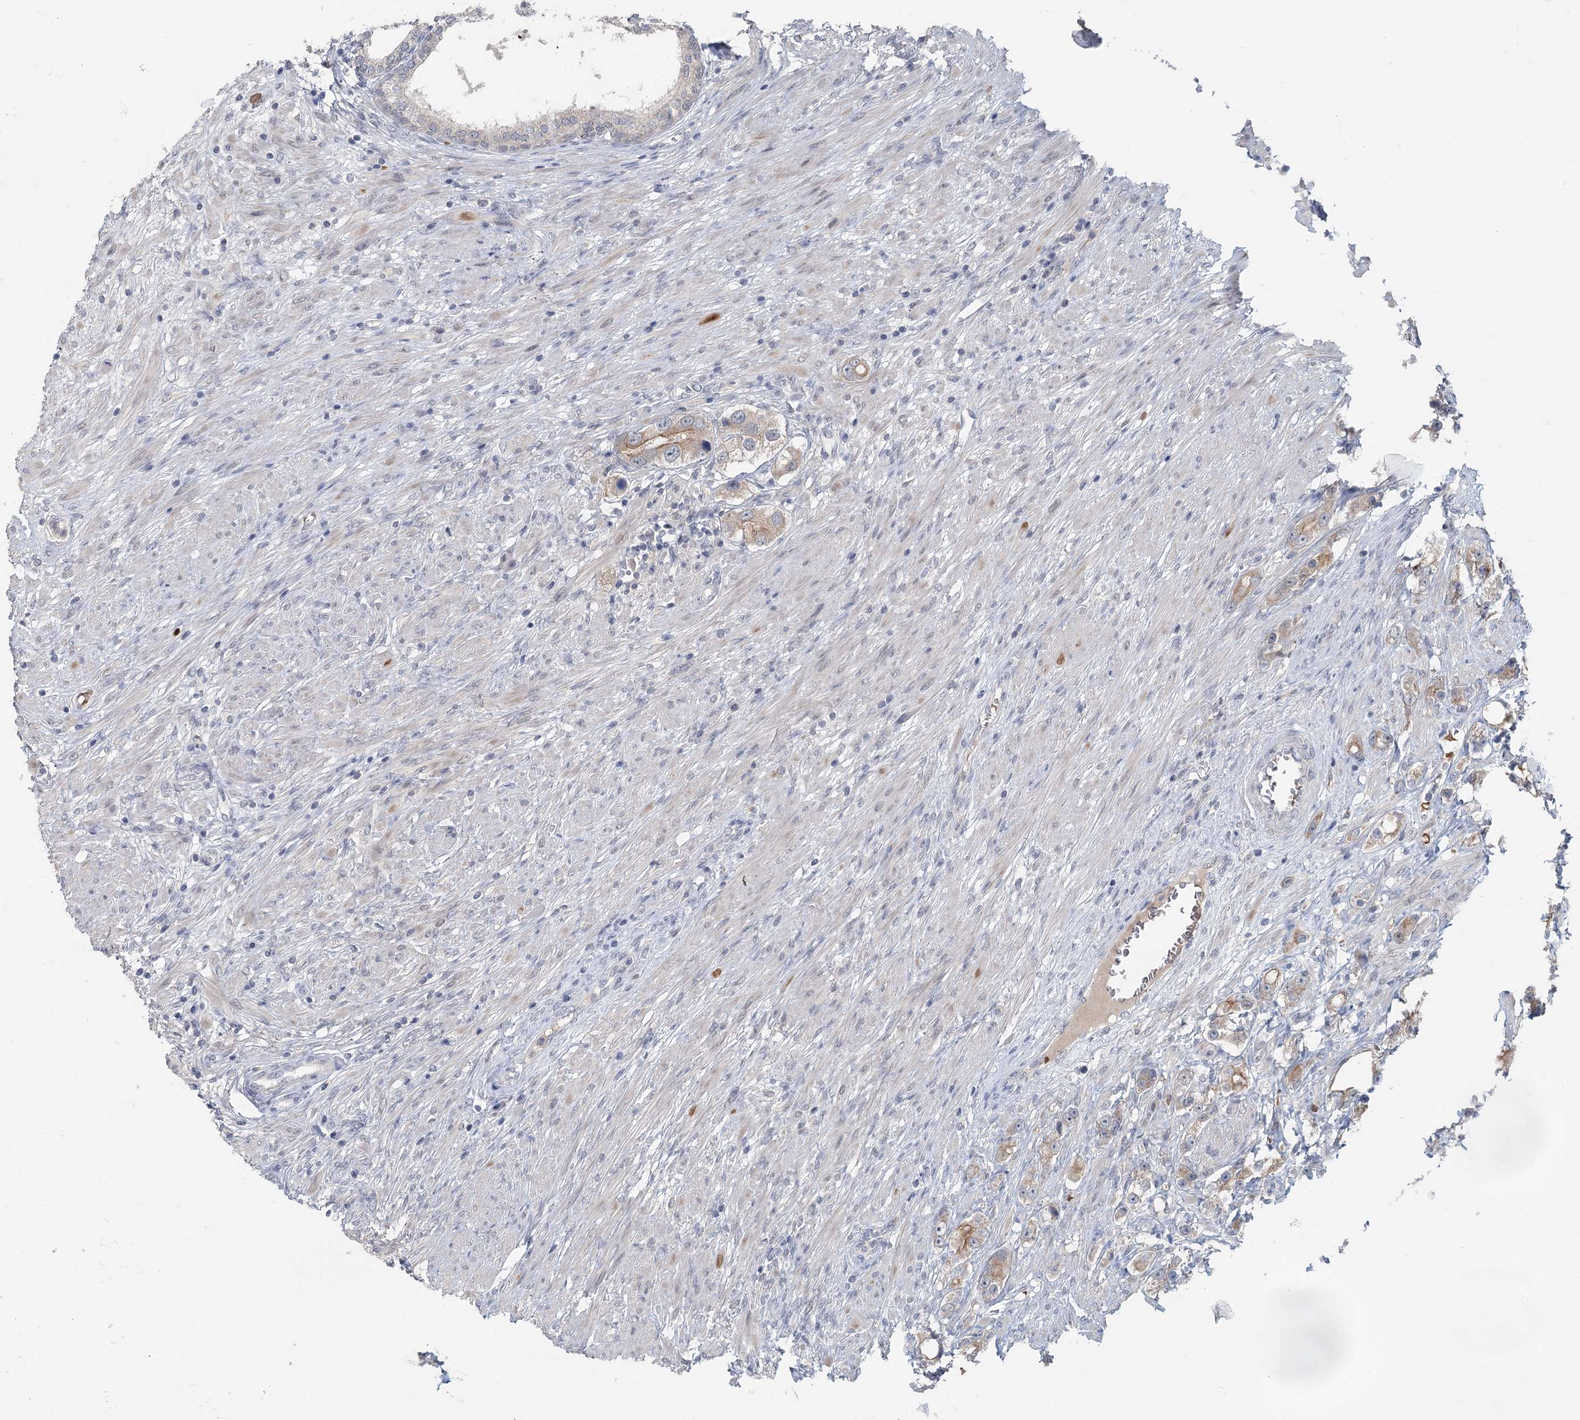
{"staining": {"intensity": "weak", "quantity": "25%-75%", "location": "cytoplasmic/membranous"}, "tissue": "prostate cancer", "cell_type": "Tumor cells", "image_type": "cancer", "snomed": [{"axis": "morphology", "description": "Adenocarcinoma, High grade"}, {"axis": "topography", "description": "Prostate"}], "caption": "A brown stain highlights weak cytoplasmic/membranous expression of a protein in prostate cancer (high-grade adenocarcinoma) tumor cells.", "gene": "FBXO7", "patient": {"sex": "male", "age": 63}}